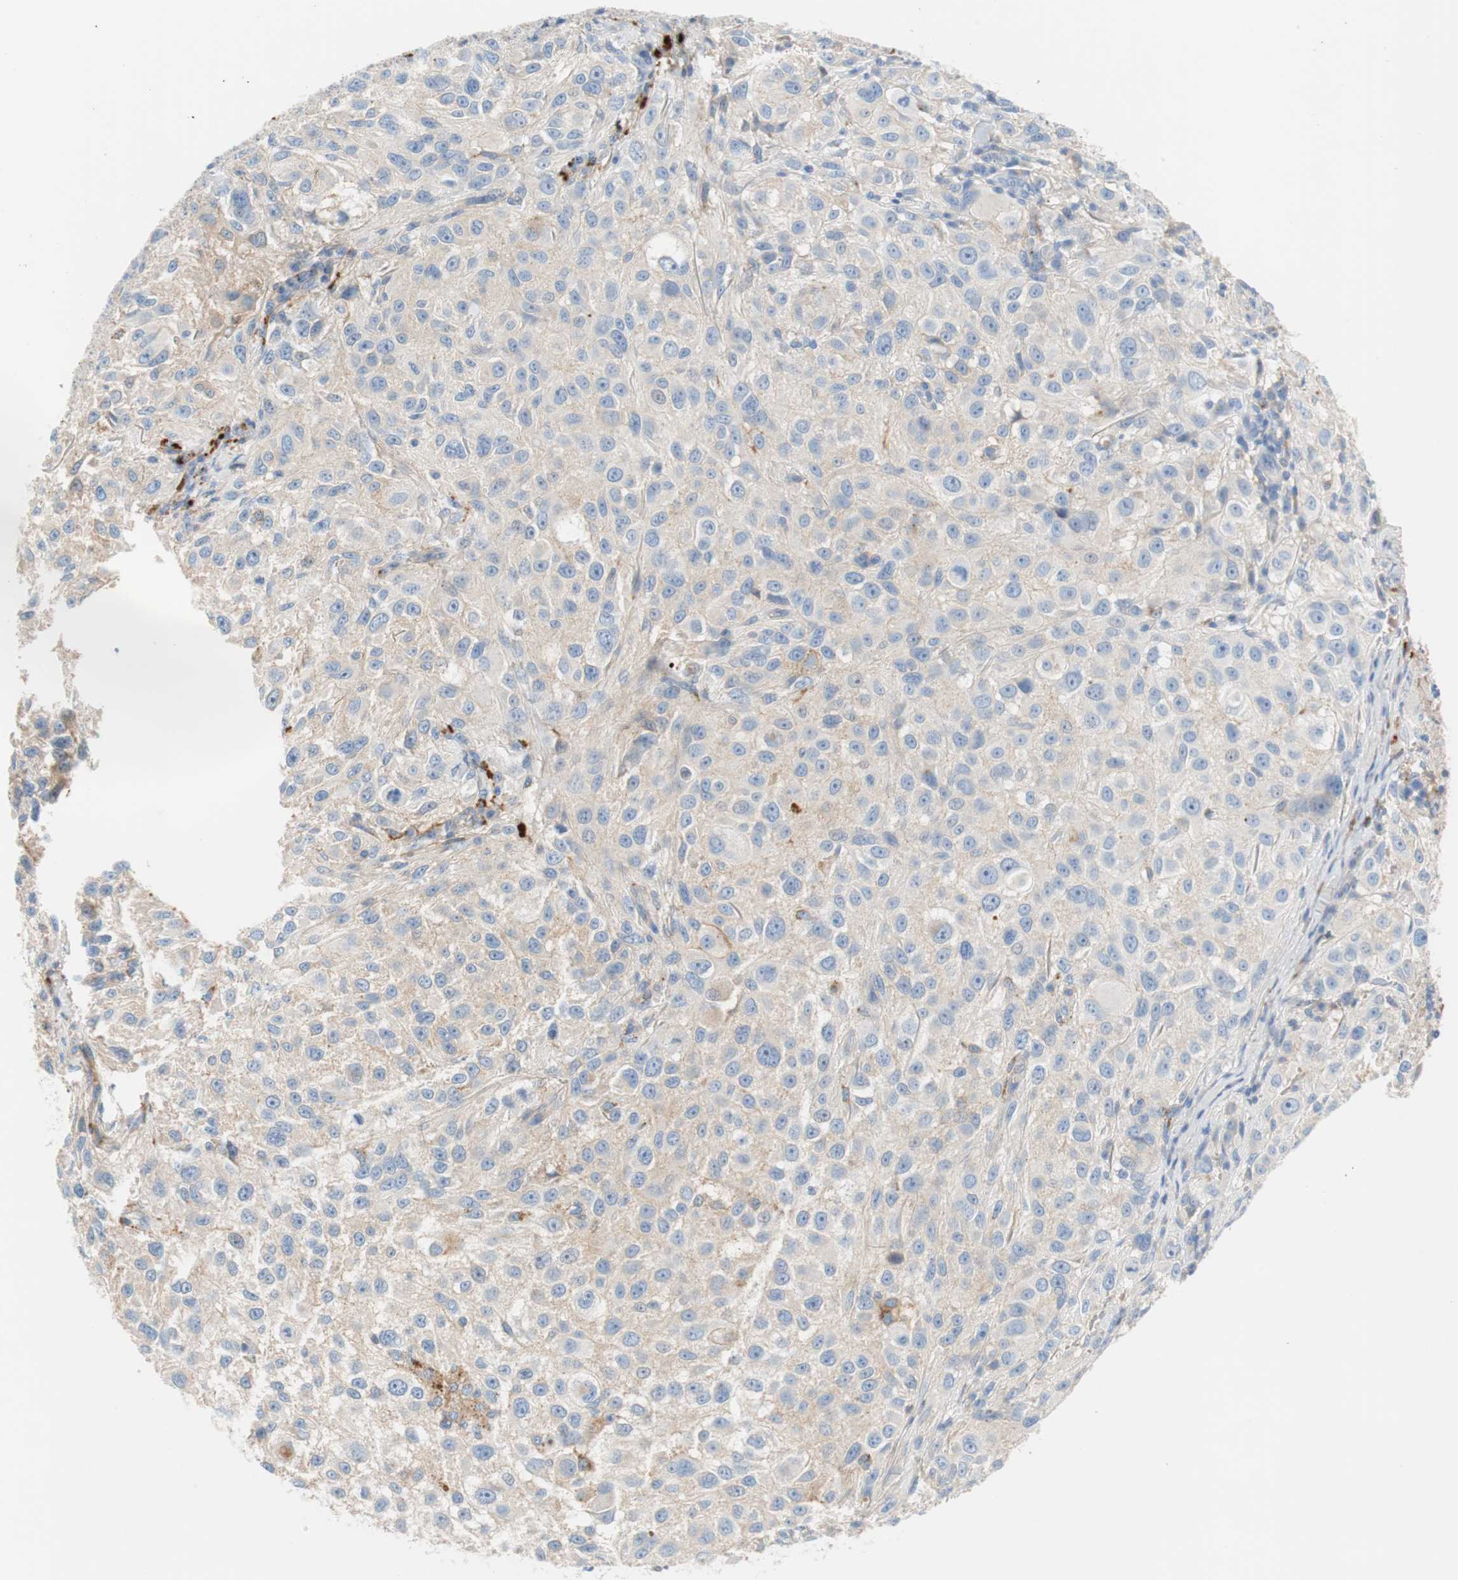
{"staining": {"intensity": "negative", "quantity": "none", "location": "none"}, "tissue": "melanoma", "cell_type": "Tumor cells", "image_type": "cancer", "snomed": [{"axis": "morphology", "description": "Necrosis, NOS"}, {"axis": "morphology", "description": "Malignant melanoma, NOS"}, {"axis": "topography", "description": "Skin"}], "caption": "An immunohistochemistry photomicrograph of malignant melanoma is shown. There is no staining in tumor cells of malignant melanoma.", "gene": "RBP4", "patient": {"sex": "female", "age": 87}}